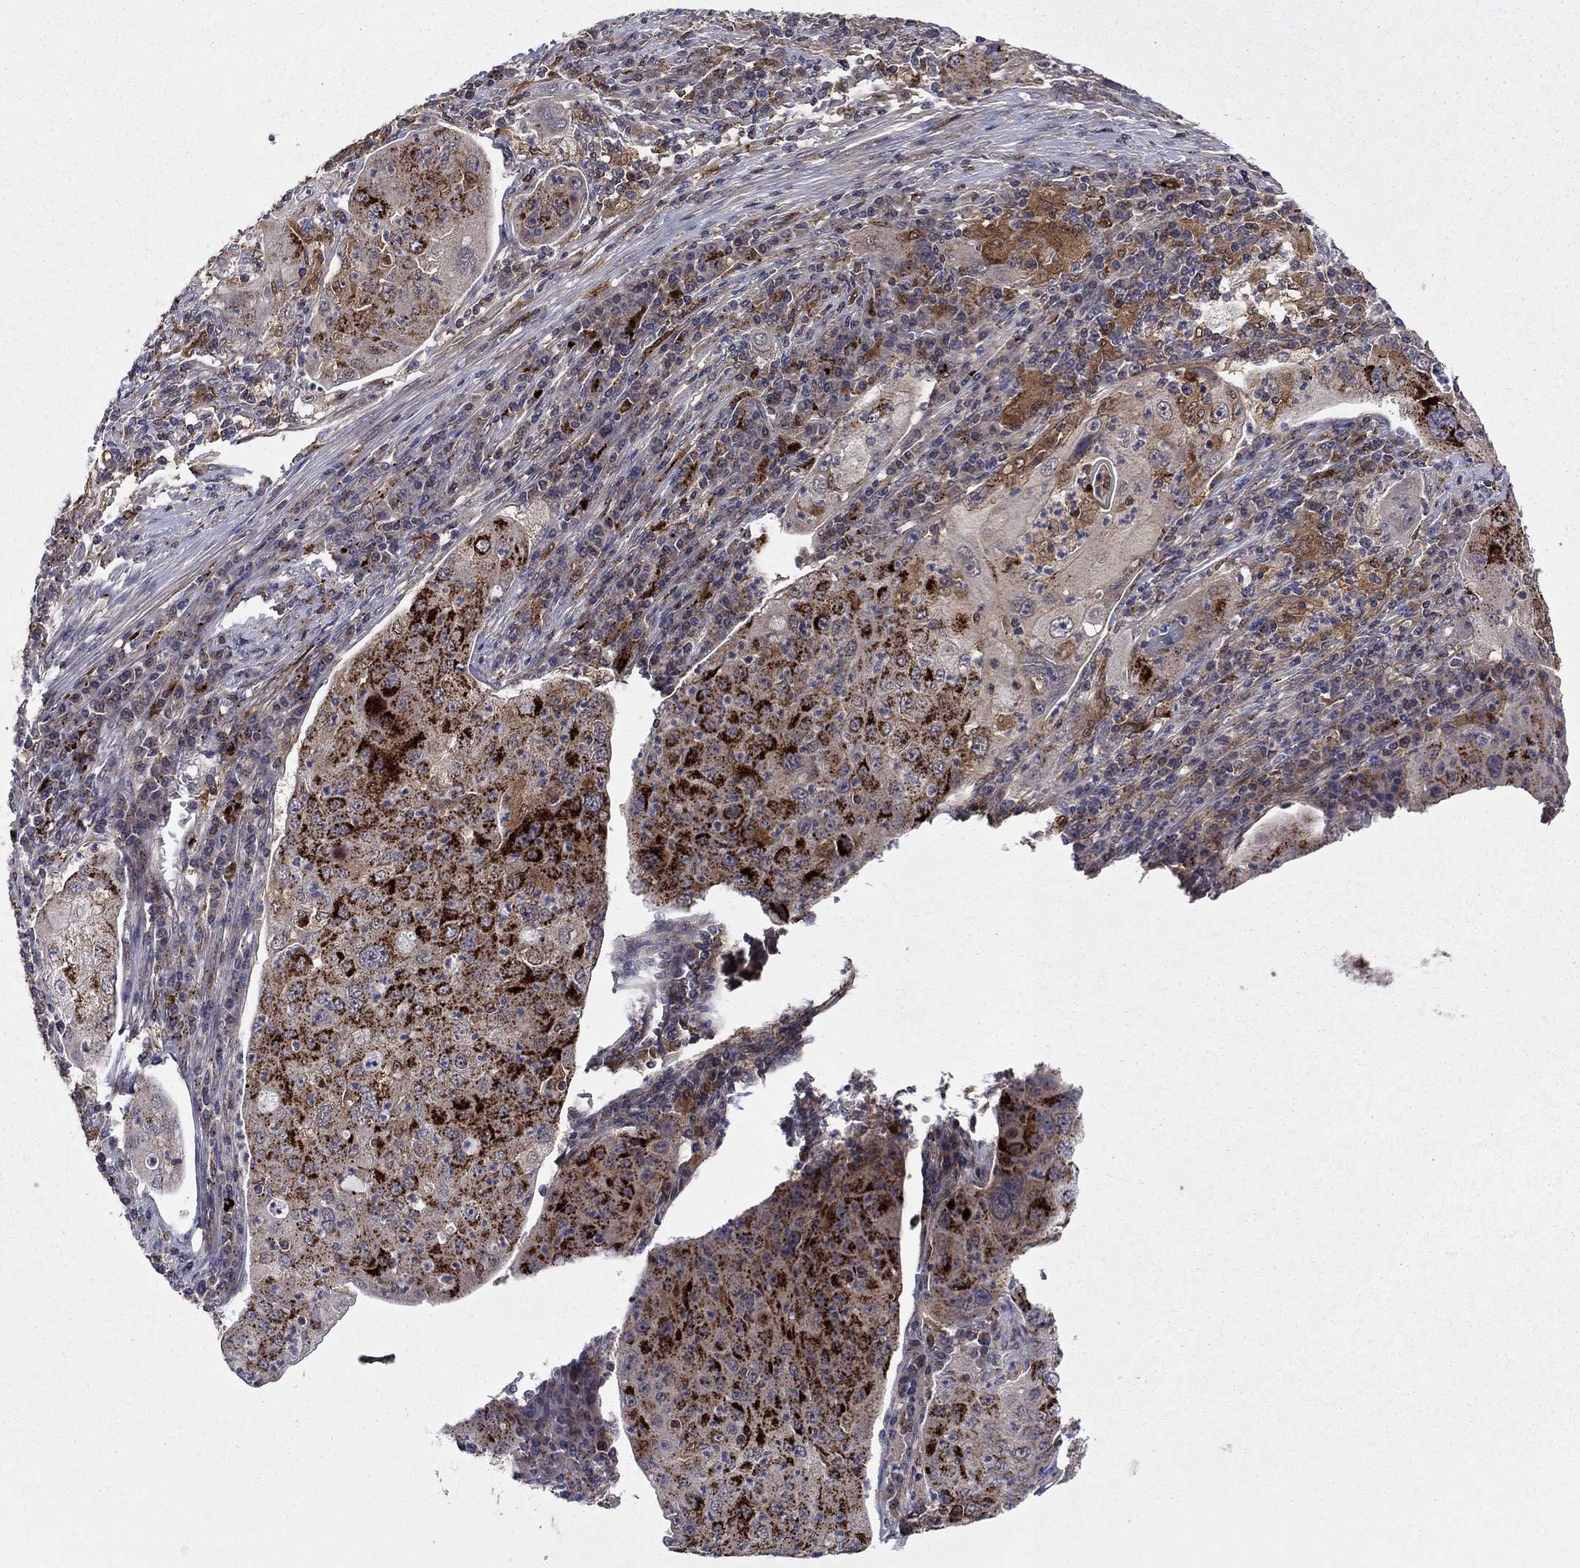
{"staining": {"intensity": "strong", "quantity": "<25%", "location": "cytoplasmic/membranous"}, "tissue": "lung cancer", "cell_type": "Tumor cells", "image_type": "cancer", "snomed": [{"axis": "morphology", "description": "Squamous cell carcinoma, NOS"}, {"axis": "topography", "description": "Lung"}], "caption": "Brown immunohistochemical staining in human lung cancer exhibits strong cytoplasmic/membranous staining in approximately <25% of tumor cells.", "gene": "TPMT", "patient": {"sex": "female", "age": 59}}